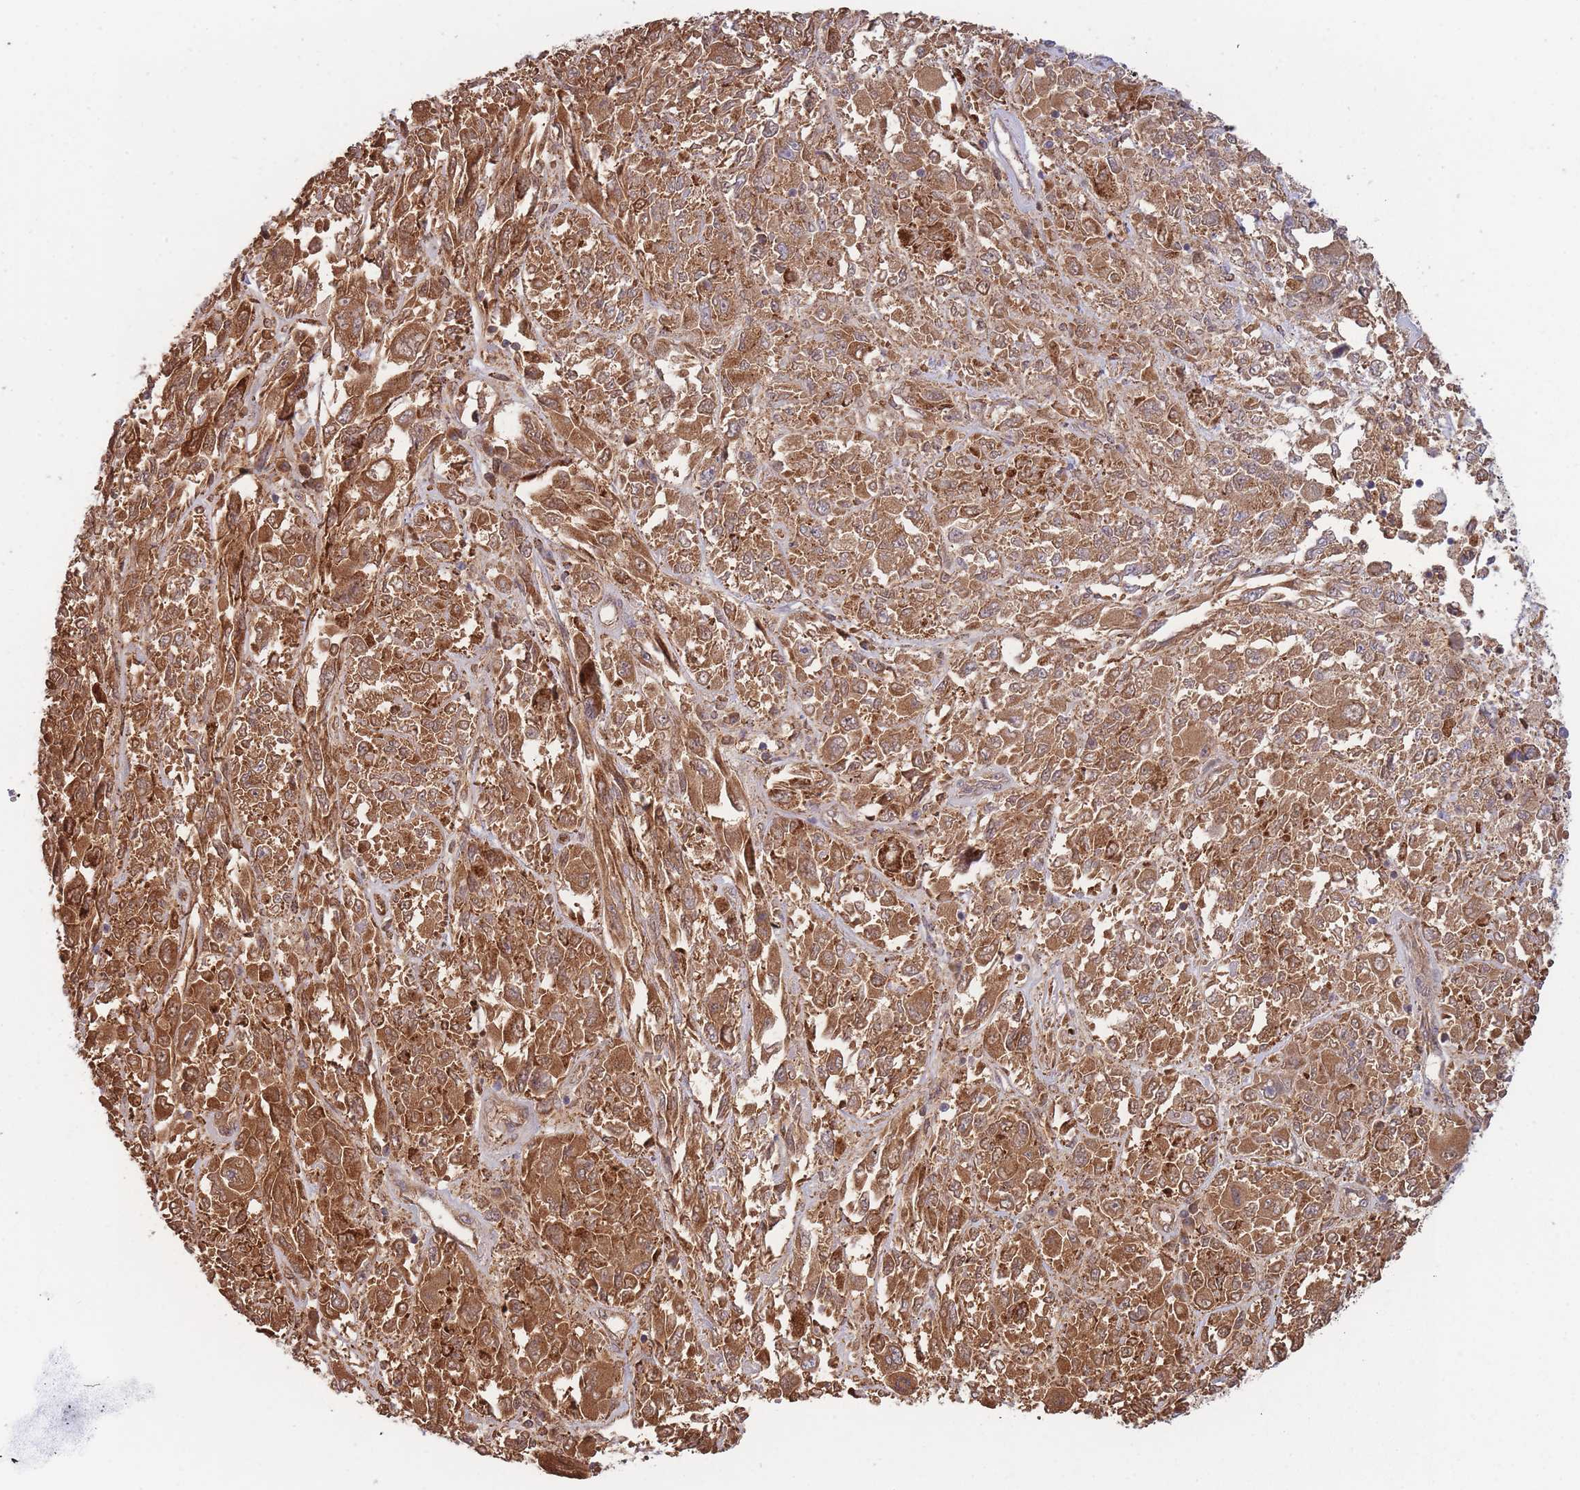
{"staining": {"intensity": "strong", "quantity": ">75%", "location": "cytoplasmic/membranous"}, "tissue": "melanoma", "cell_type": "Tumor cells", "image_type": "cancer", "snomed": [{"axis": "morphology", "description": "Malignant melanoma, NOS"}, {"axis": "topography", "description": "Skin"}], "caption": "Immunohistochemical staining of malignant melanoma displays high levels of strong cytoplasmic/membranous expression in about >75% of tumor cells. (DAB (3,3'-diaminobenzidine) IHC, brown staining for protein, blue staining for nuclei).", "gene": "MRPL17", "patient": {"sex": "female", "age": 91}}